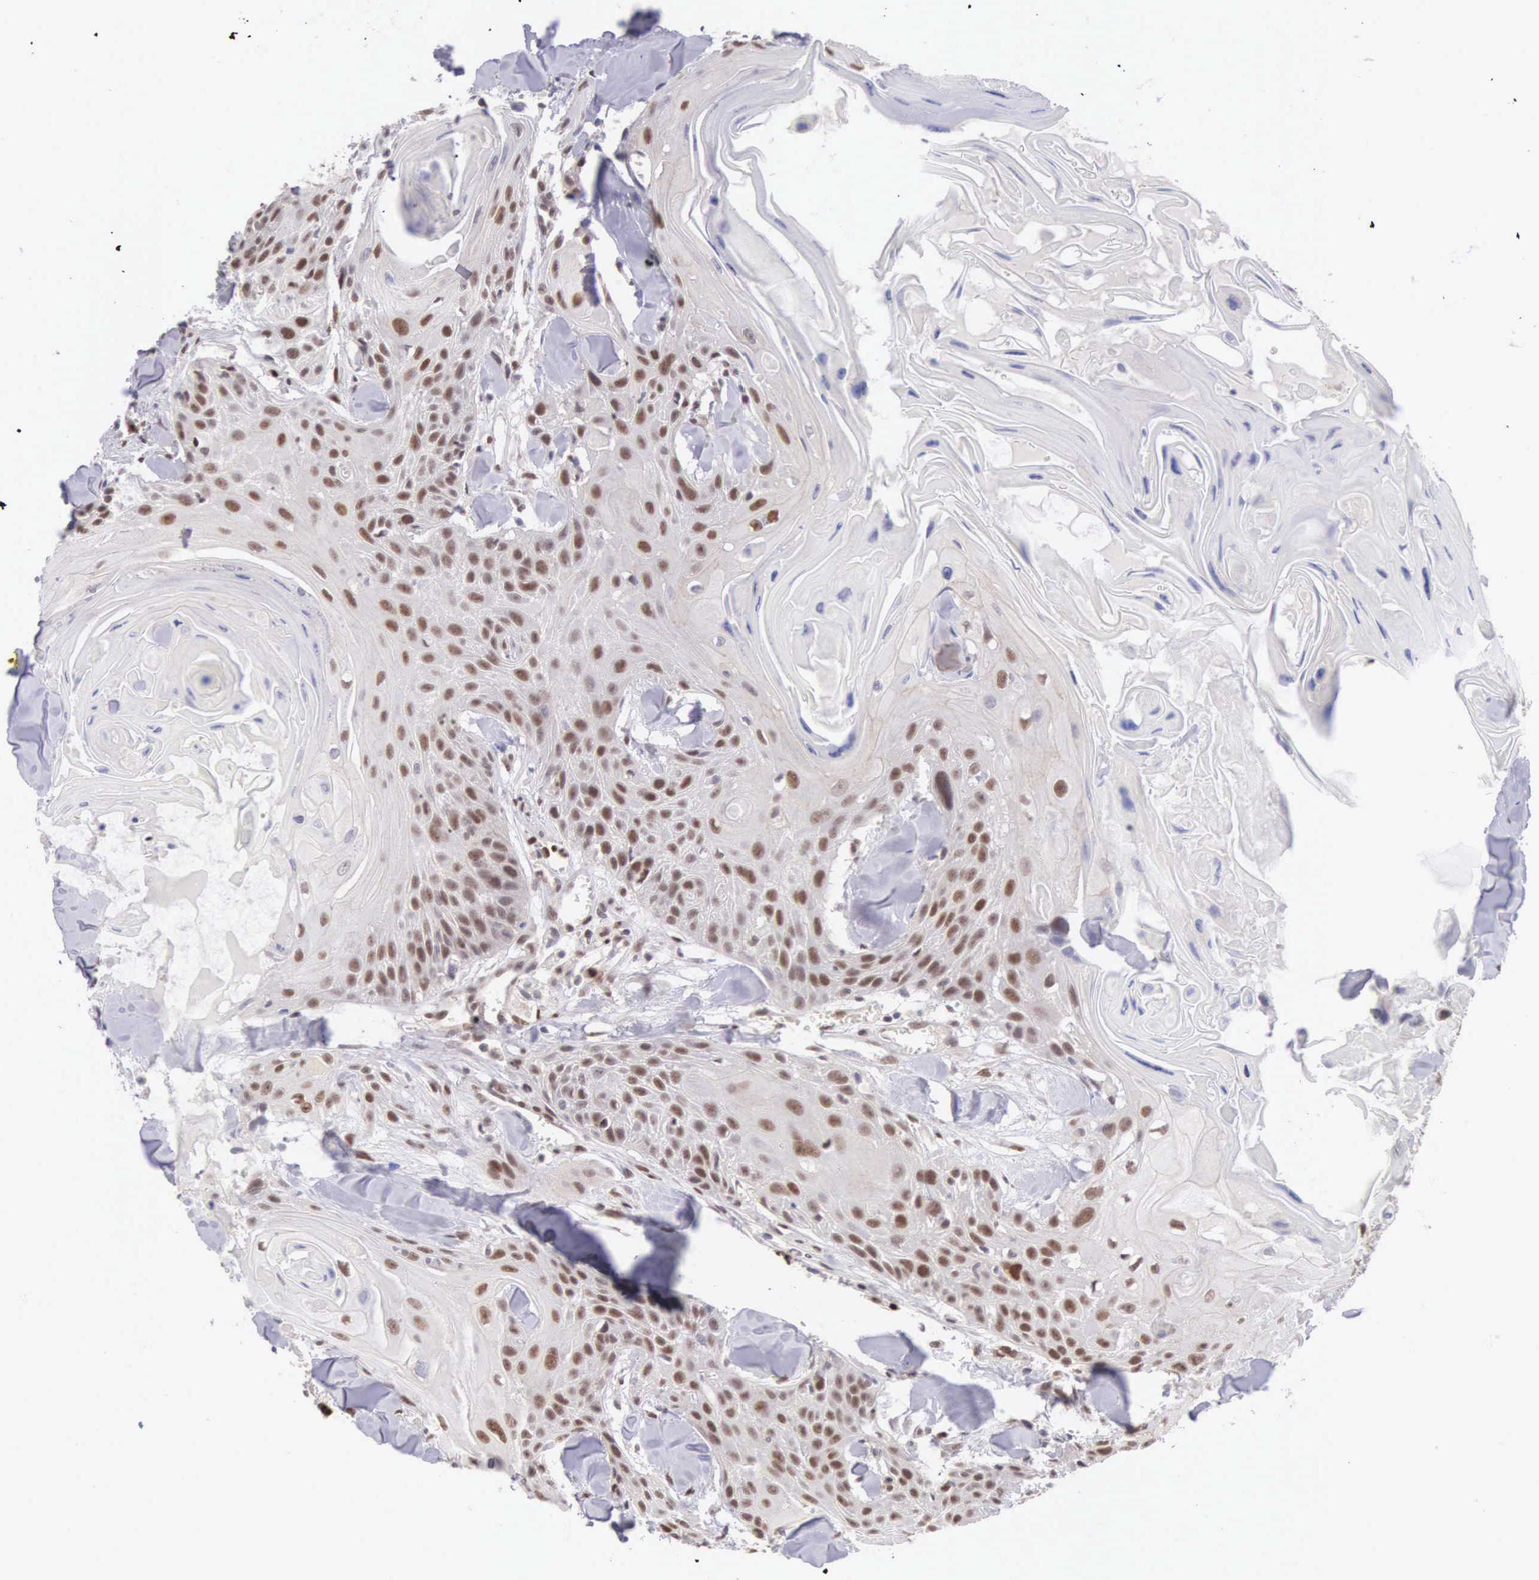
{"staining": {"intensity": "moderate", "quantity": ">75%", "location": "nuclear"}, "tissue": "head and neck cancer", "cell_type": "Tumor cells", "image_type": "cancer", "snomed": [{"axis": "morphology", "description": "Squamous cell carcinoma, NOS"}, {"axis": "morphology", "description": "Squamous cell carcinoma, metastatic, NOS"}, {"axis": "topography", "description": "Lymph node"}, {"axis": "topography", "description": "Salivary gland"}, {"axis": "topography", "description": "Head-Neck"}], "caption": "This is an image of immunohistochemistry staining of head and neck cancer, which shows moderate expression in the nuclear of tumor cells.", "gene": "CCDC117", "patient": {"sex": "female", "age": 74}}